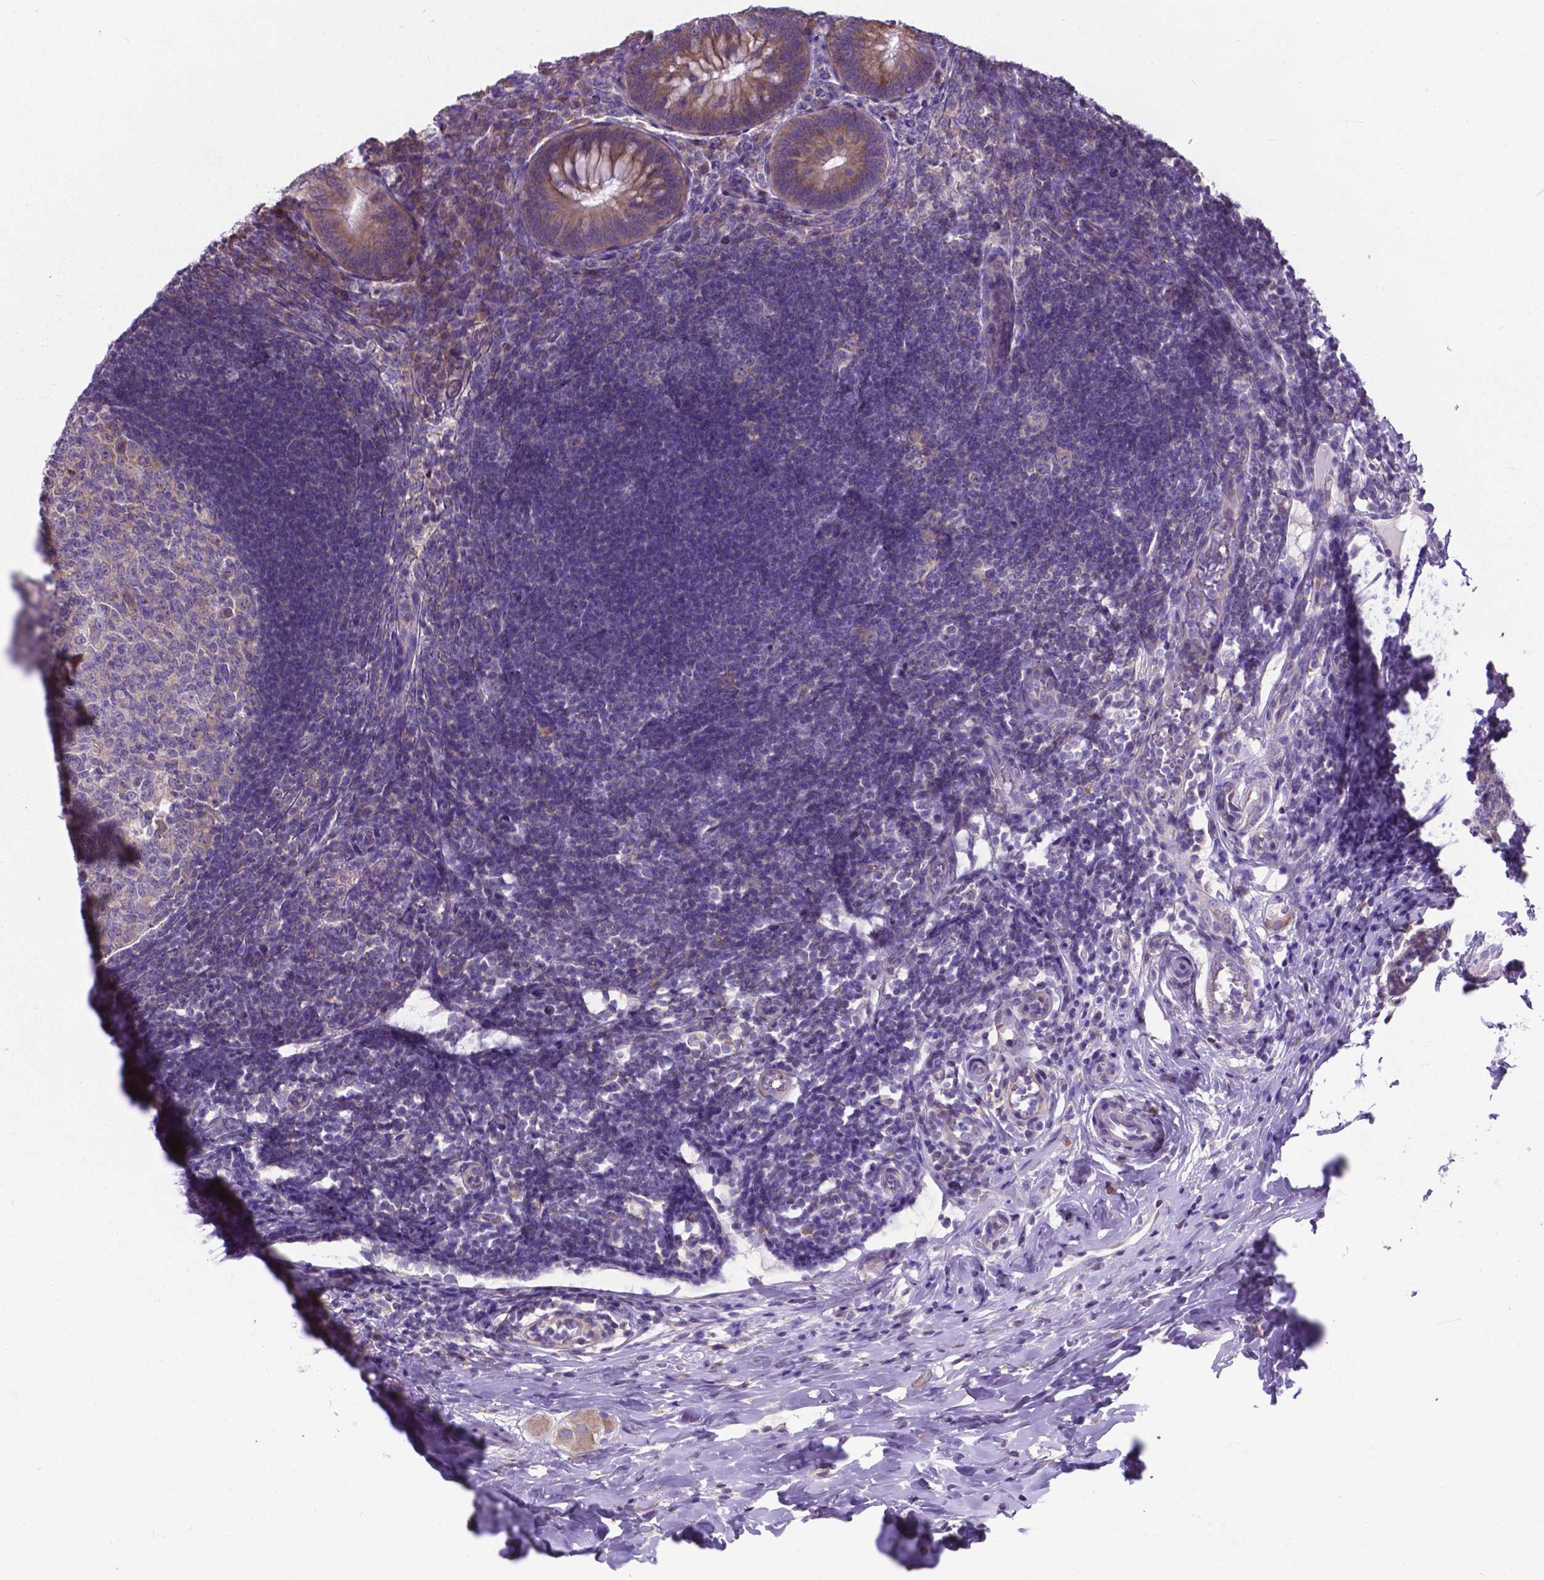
{"staining": {"intensity": "moderate", "quantity": ">75%", "location": "cytoplasmic/membranous"}, "tissue": "appendix", "cell_type": "Glandular cells", "image_type": "normal", "snomed": [{"axis": "morphology", "description": "Normal tissue, NOS"}, {"axis": "morphology", "description": "Inflammation, NOS"}, {"axis": "topography", "description": "Appendix"}], "caption": "Brown immunohistochemical staining in normal human appendix exhibits moderate cytoplasmic/membranous positivity in about >75% of glandular cells.", "gene": "RPL6", "patient": {"sex": "male", "age": 16}}